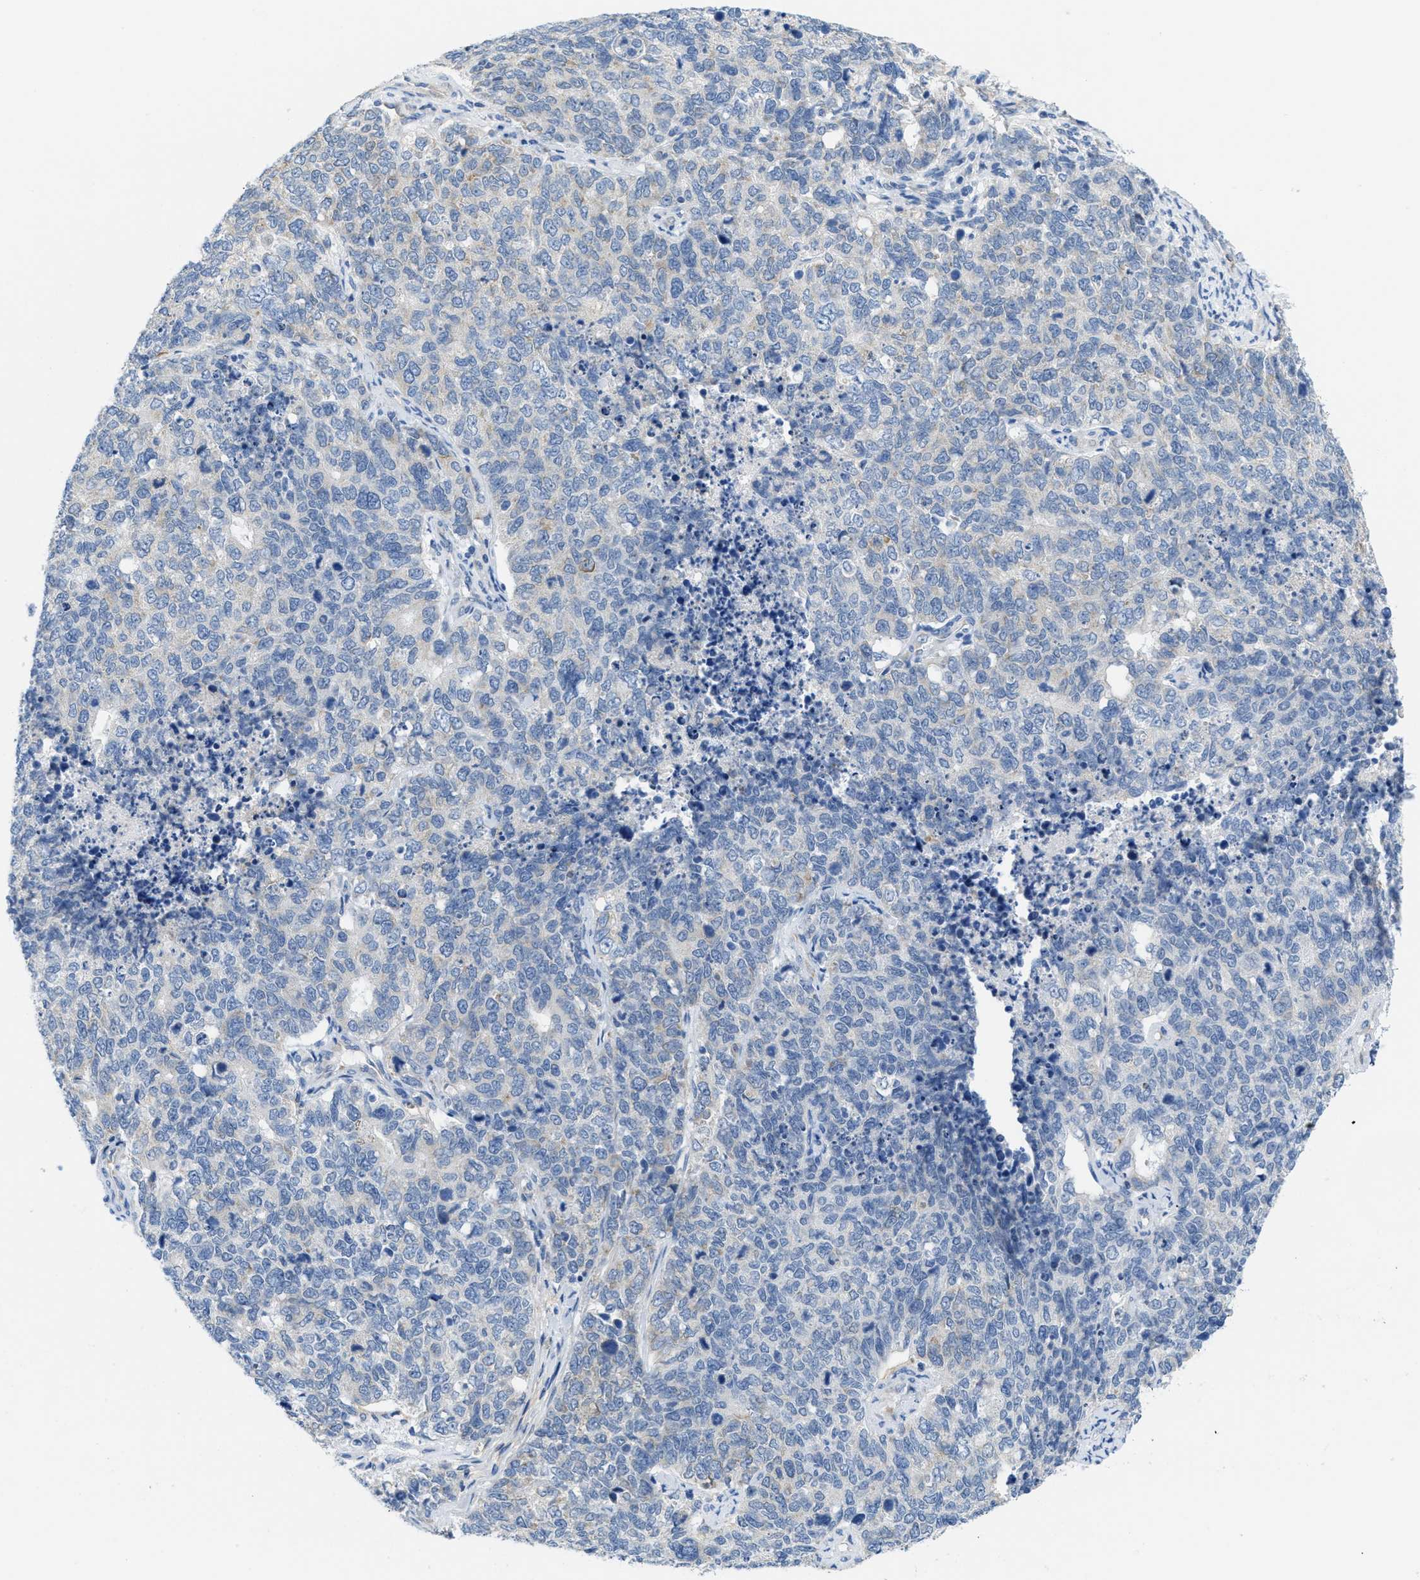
{"staining": {"intensity": "negative", "quantity": "none", "location": "none"}, "tissue": "cervical cancer", "cell_type": "Tumor cells", "image_type": "cancer", "snomed": [{"axis": "morphology", "description": "Squamous cell carcinoma, NOS"}, {"axis": "topography", "description": "Cervix"}], "caption": "DAB (3,3'-diaminobenzidine) immunohistochemical staining of human squamous cell carcinoma (cervical) shows no significant expression in tumor cells.", "gene": "PTDSS1", "patient": {"sex": "female", "age": 63}}